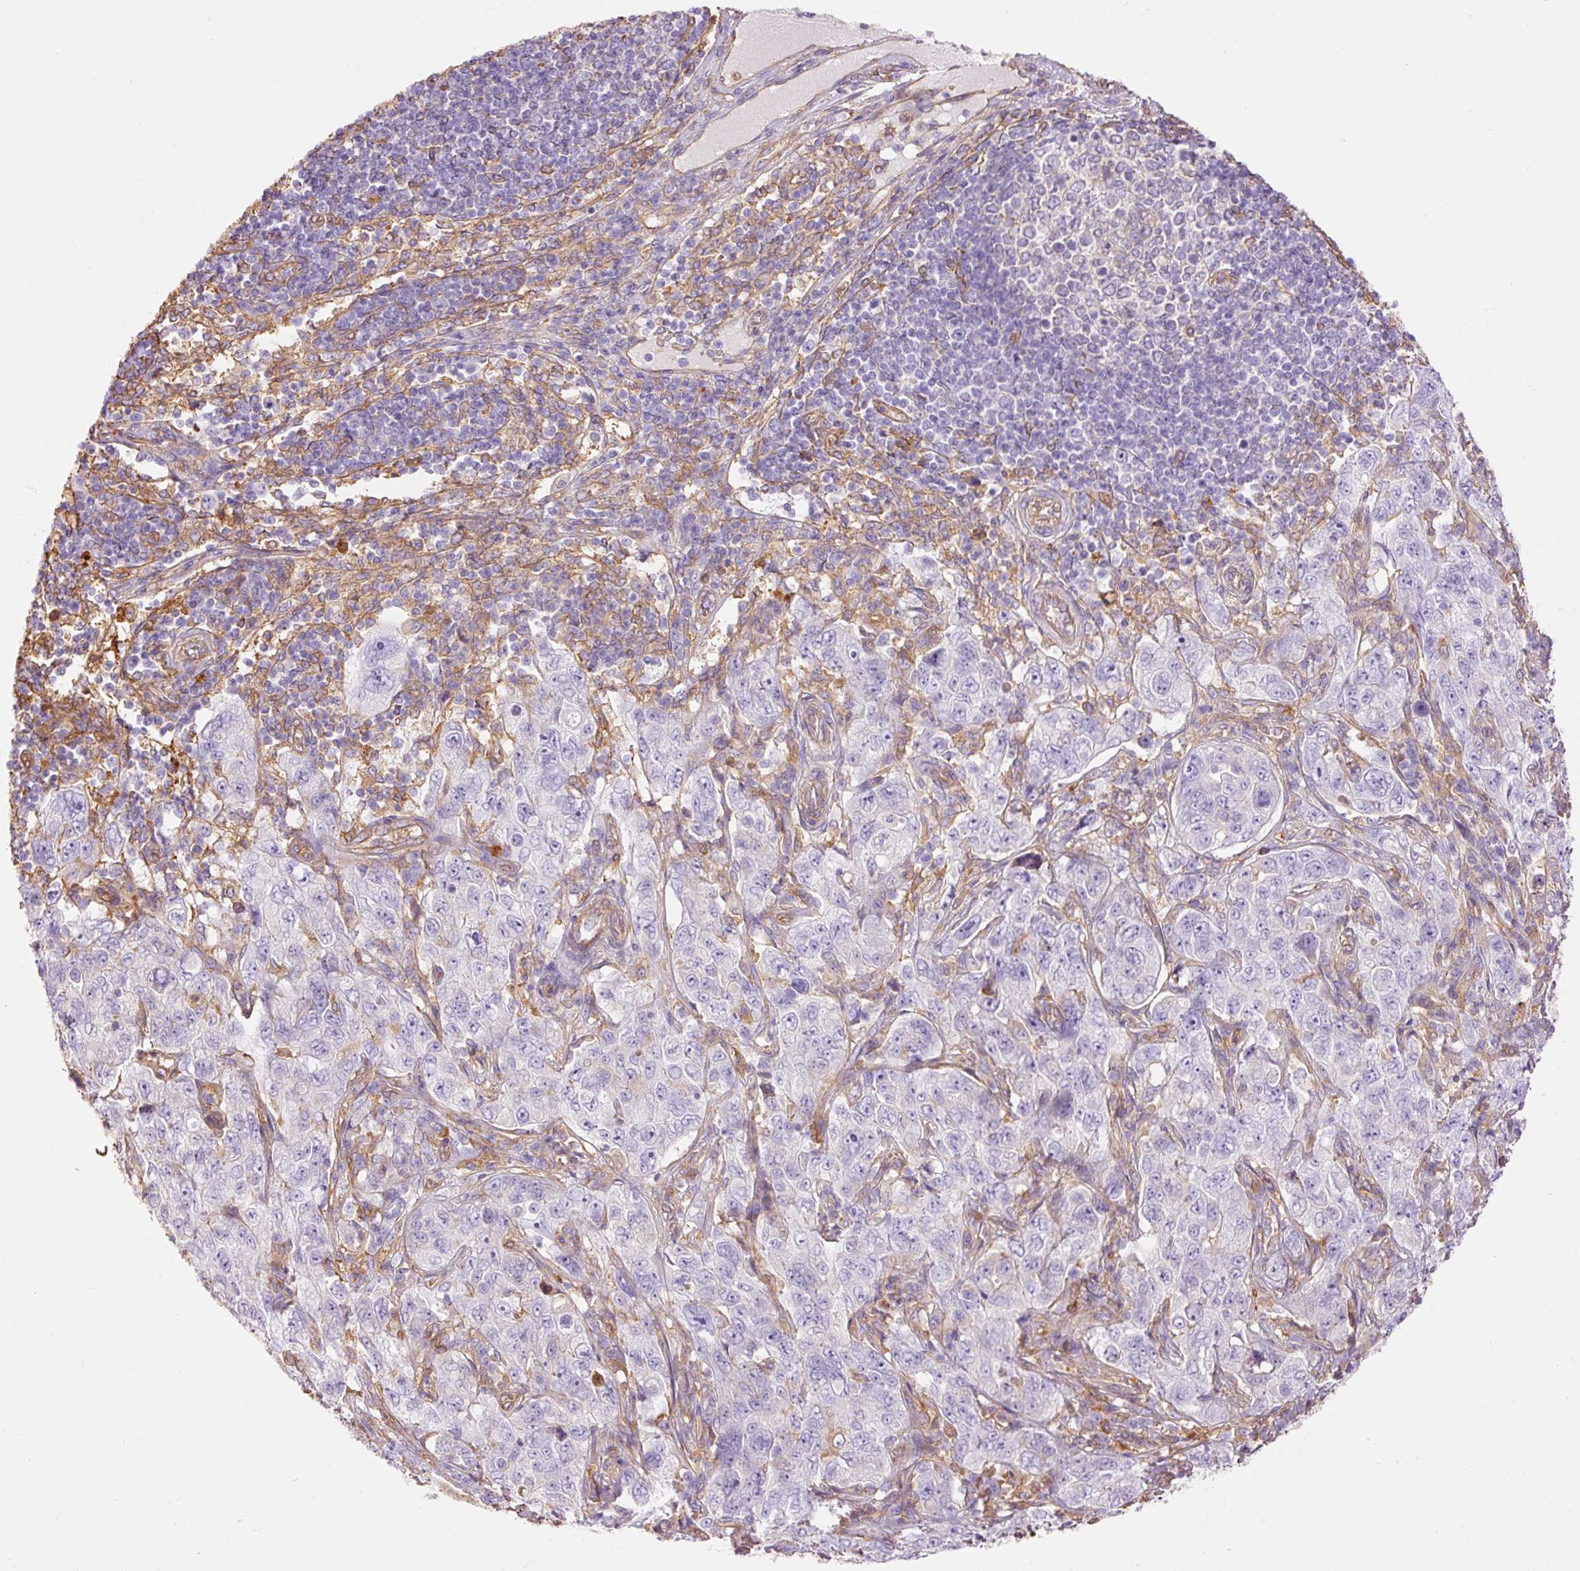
{"staining": {"intensity": "negative", "quantity": "none", "location": "none"}, "tissue": "pancreatic cancer", "cell_type": "Tumor cells", "image_type": "cancer", "snomed": [{"axis": "morphology", "description": "Adenocarcinoma, NOS"}, {"axis": "topography", "description": "Pancreas"}], "caption": "This is a micrograph of immunohistochemistry (IHC) staining of pancreatic adenocarcinoma, which shows no expression in tumor cells.", "gene": "IL10RB", "patient": {"sex": "male", "age": 68}}